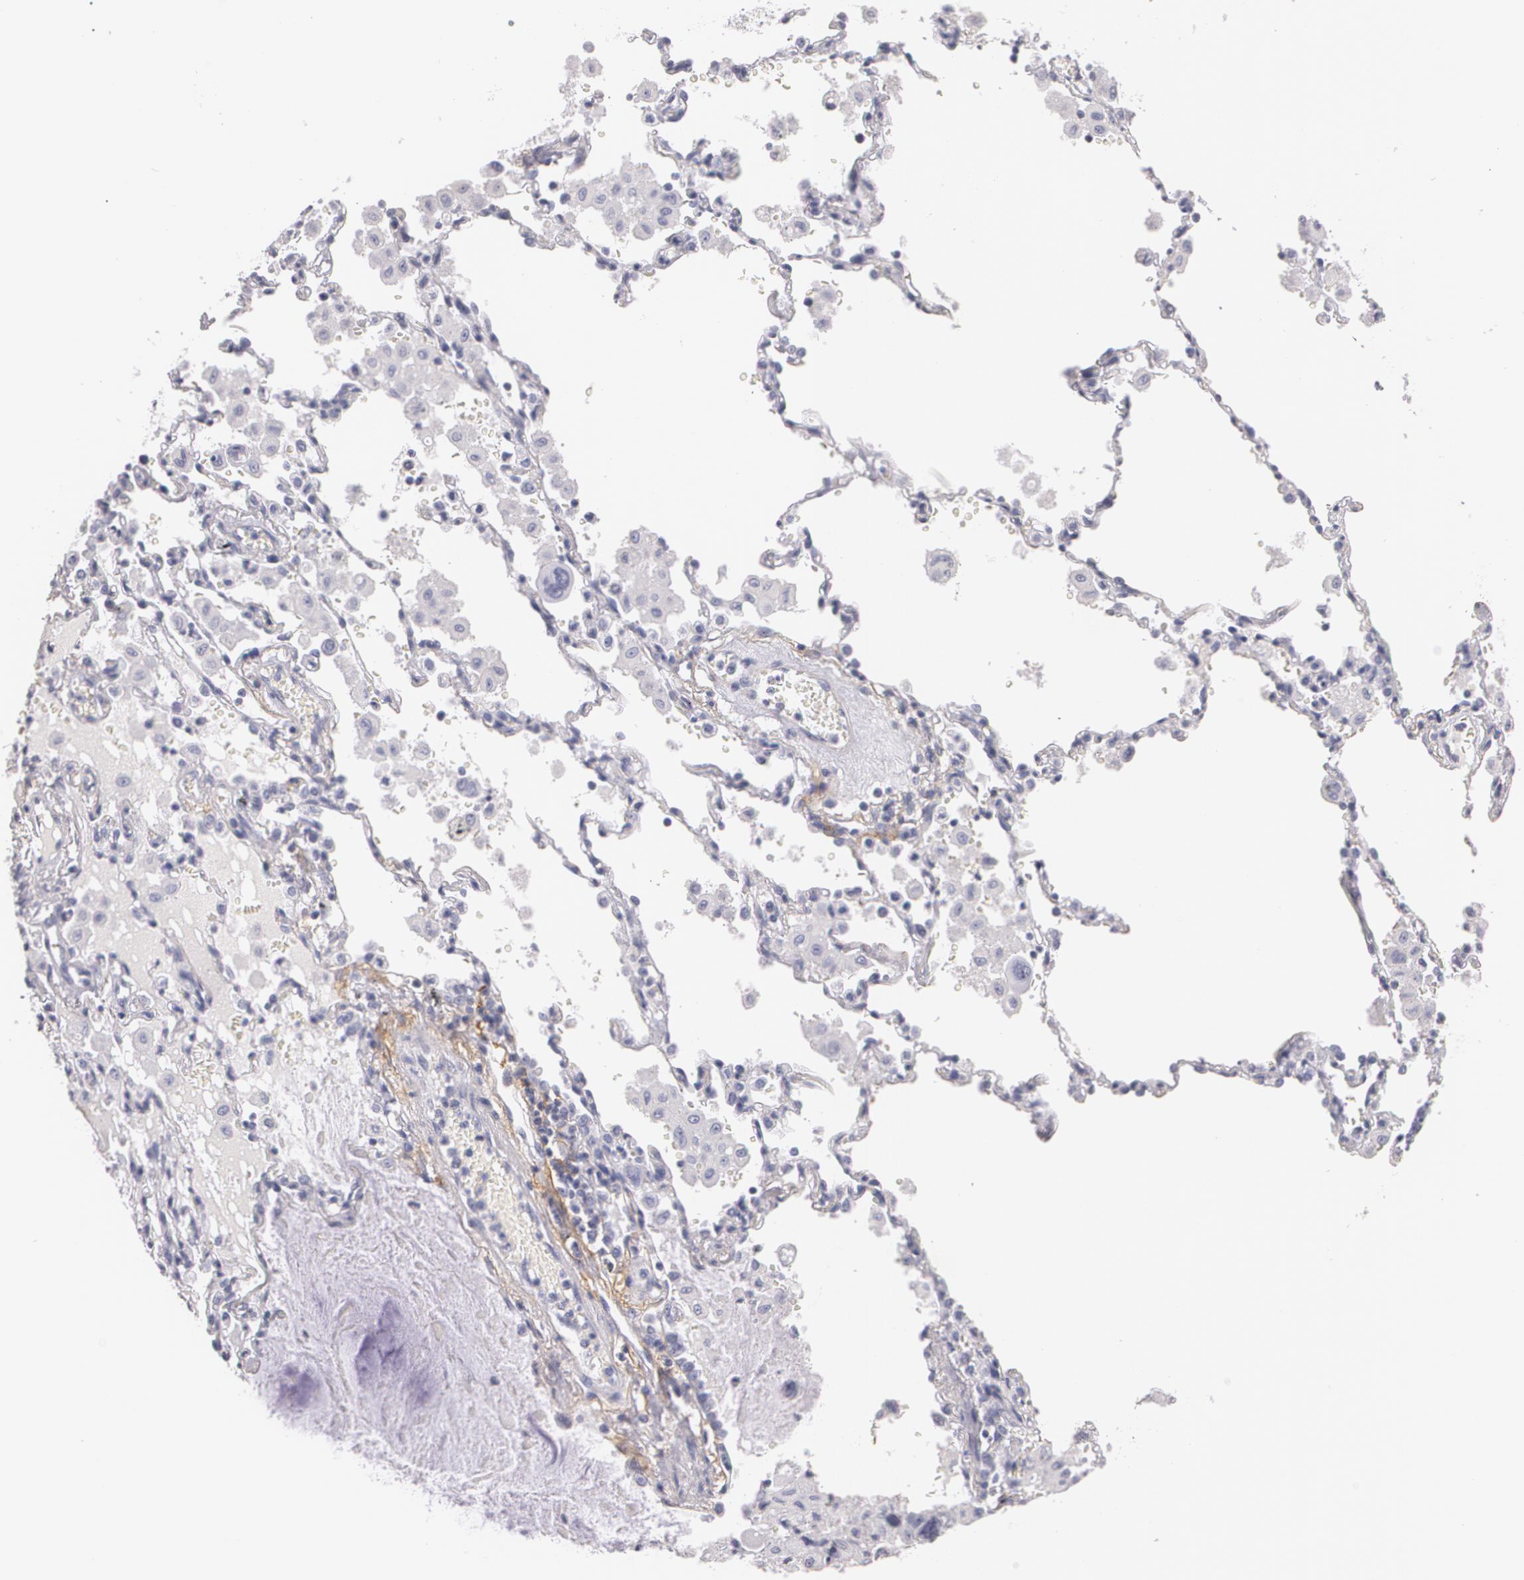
{"staining": {"intensity": "negative", "quantity": "none", "location": "none"}, "tissue": "lung cancer", "cell_type": "Tumor cells", "image_type": "cancer", "snomed": [{"axis": "morphology", "description": "Adenocarcinoma, NOS"}, {"axis": "topography", "description": "Lung"}], "caption": "Lung cancer (adenocarcinoma) stained for a protein using IHC reveals no positivity tumor cells.", "gene": "NGFR", "patient": {"sex": "male", "age": 64}}